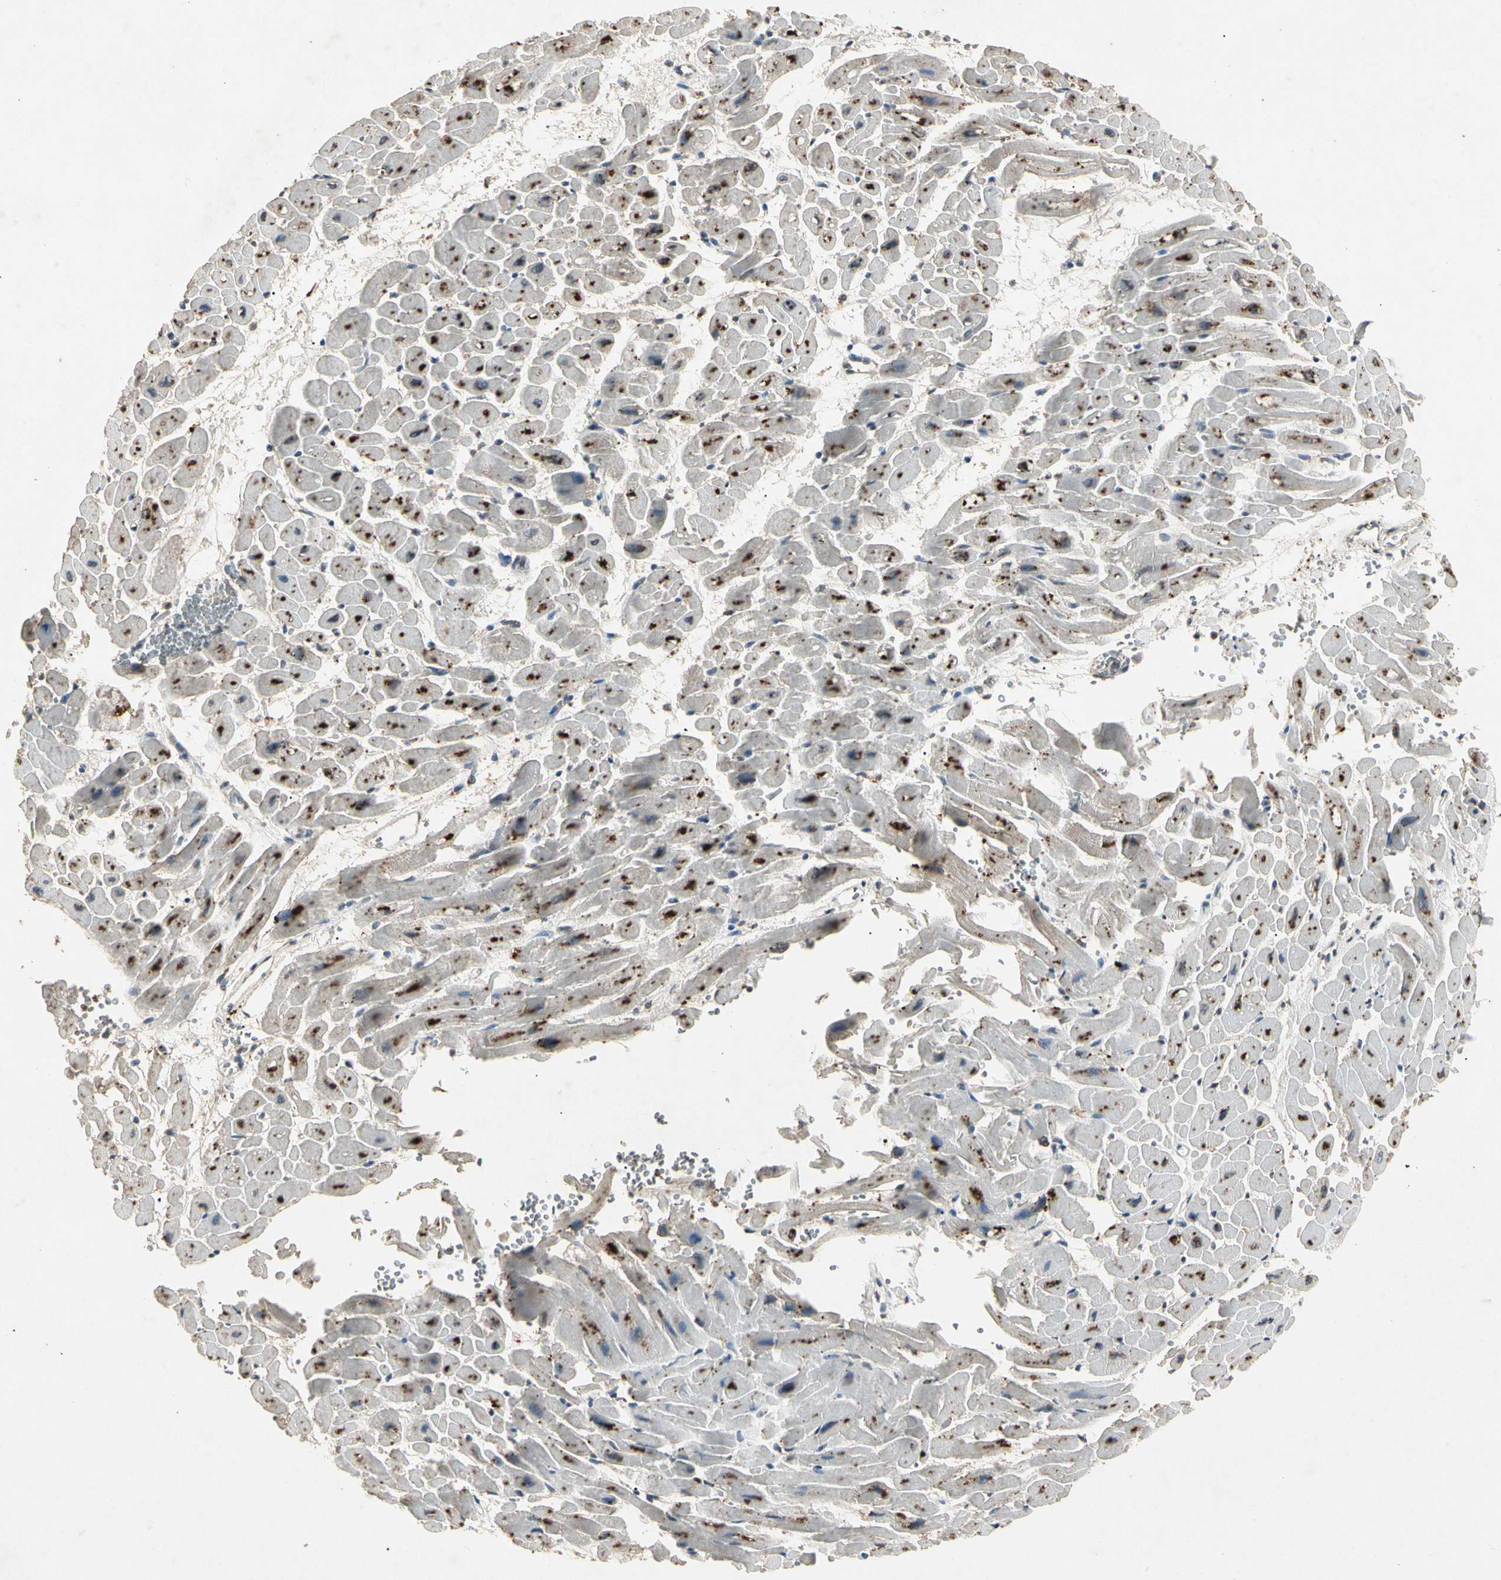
{"staining": {"intensity": "strong", "quantity": "25%-75%", "location": "cytoplasmic/membranous"}, "tissue": "heart muscle", "cell_type": "Cardiomyocytes", "image_type": "normal", "snomed": [{"axis": "morphology", "description": "Normal tissue, NOS"}, {"axis": "topography", "description": "Heart"}], "caption": "Heart muscle stained with a brown dye exhibits strong cytoplasmic/membranous positive staining in approximately 25%-75% of cardiomyocytes.", "gene": "CP", "patient": {"sex": "male", "age": 45}}